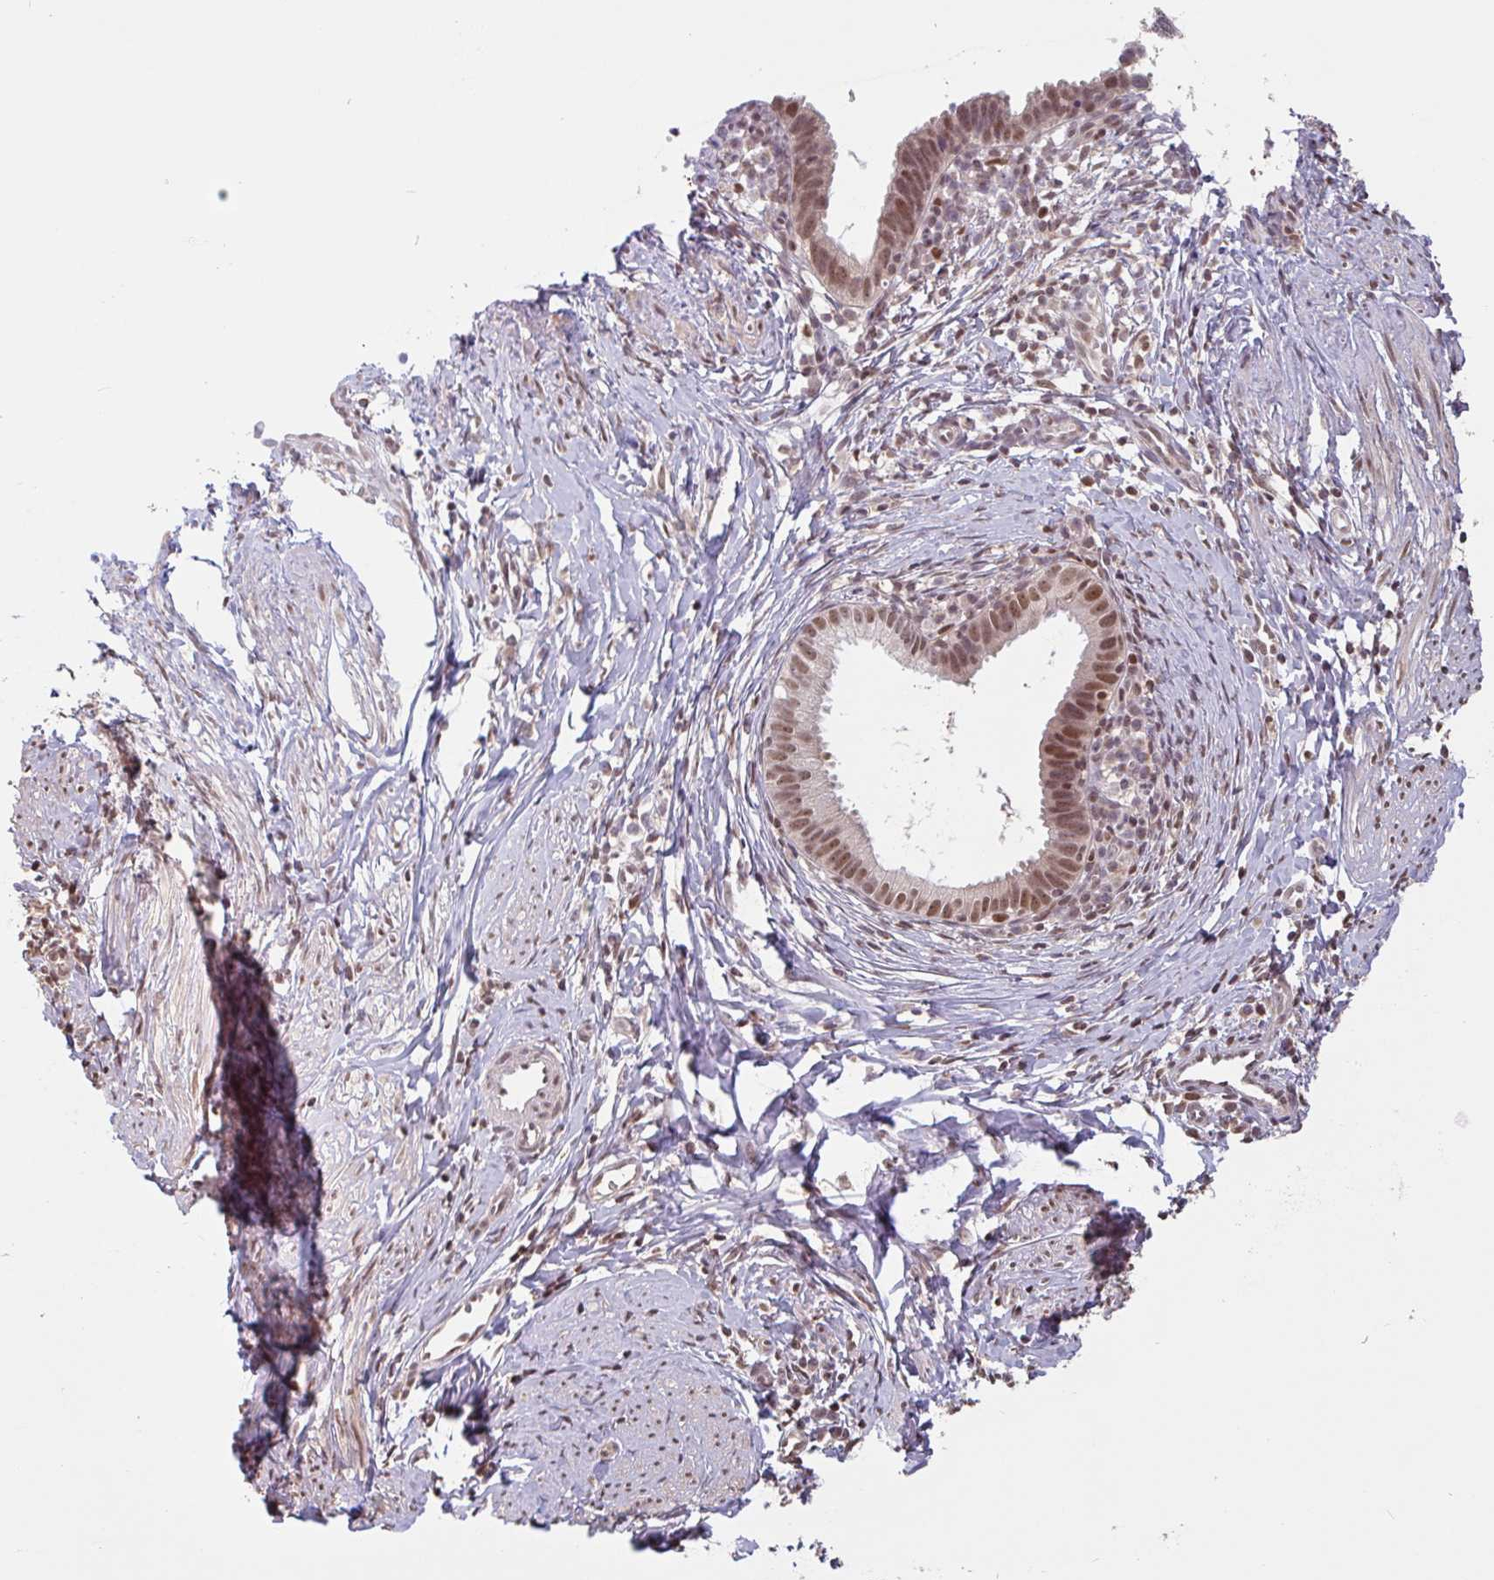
{"staining": {"intensity": "moderate", "quantity": ">75%", "location": "nuclear"}, "tissue": "cervical cancer", "cell_type": "Tumor cells", "image_type": "cancer", "snomed": [{"axis": "morphology", "description": "Adenocarcinoma, NOS"}, {"axis": "topography", "description": "Cervix"}], "caption": "High-magnification brightfield microscopy of cervical adenocarcinoma stained with DAB (3,3'-diaminobenzidine) (brown) and counterstained with hematoxylin (blue). tumor cells exhibit moderate nuclear staining is present in about>75% of cells.", "gene": "DR1", "patient": {"sex": "female", "age": 36}}